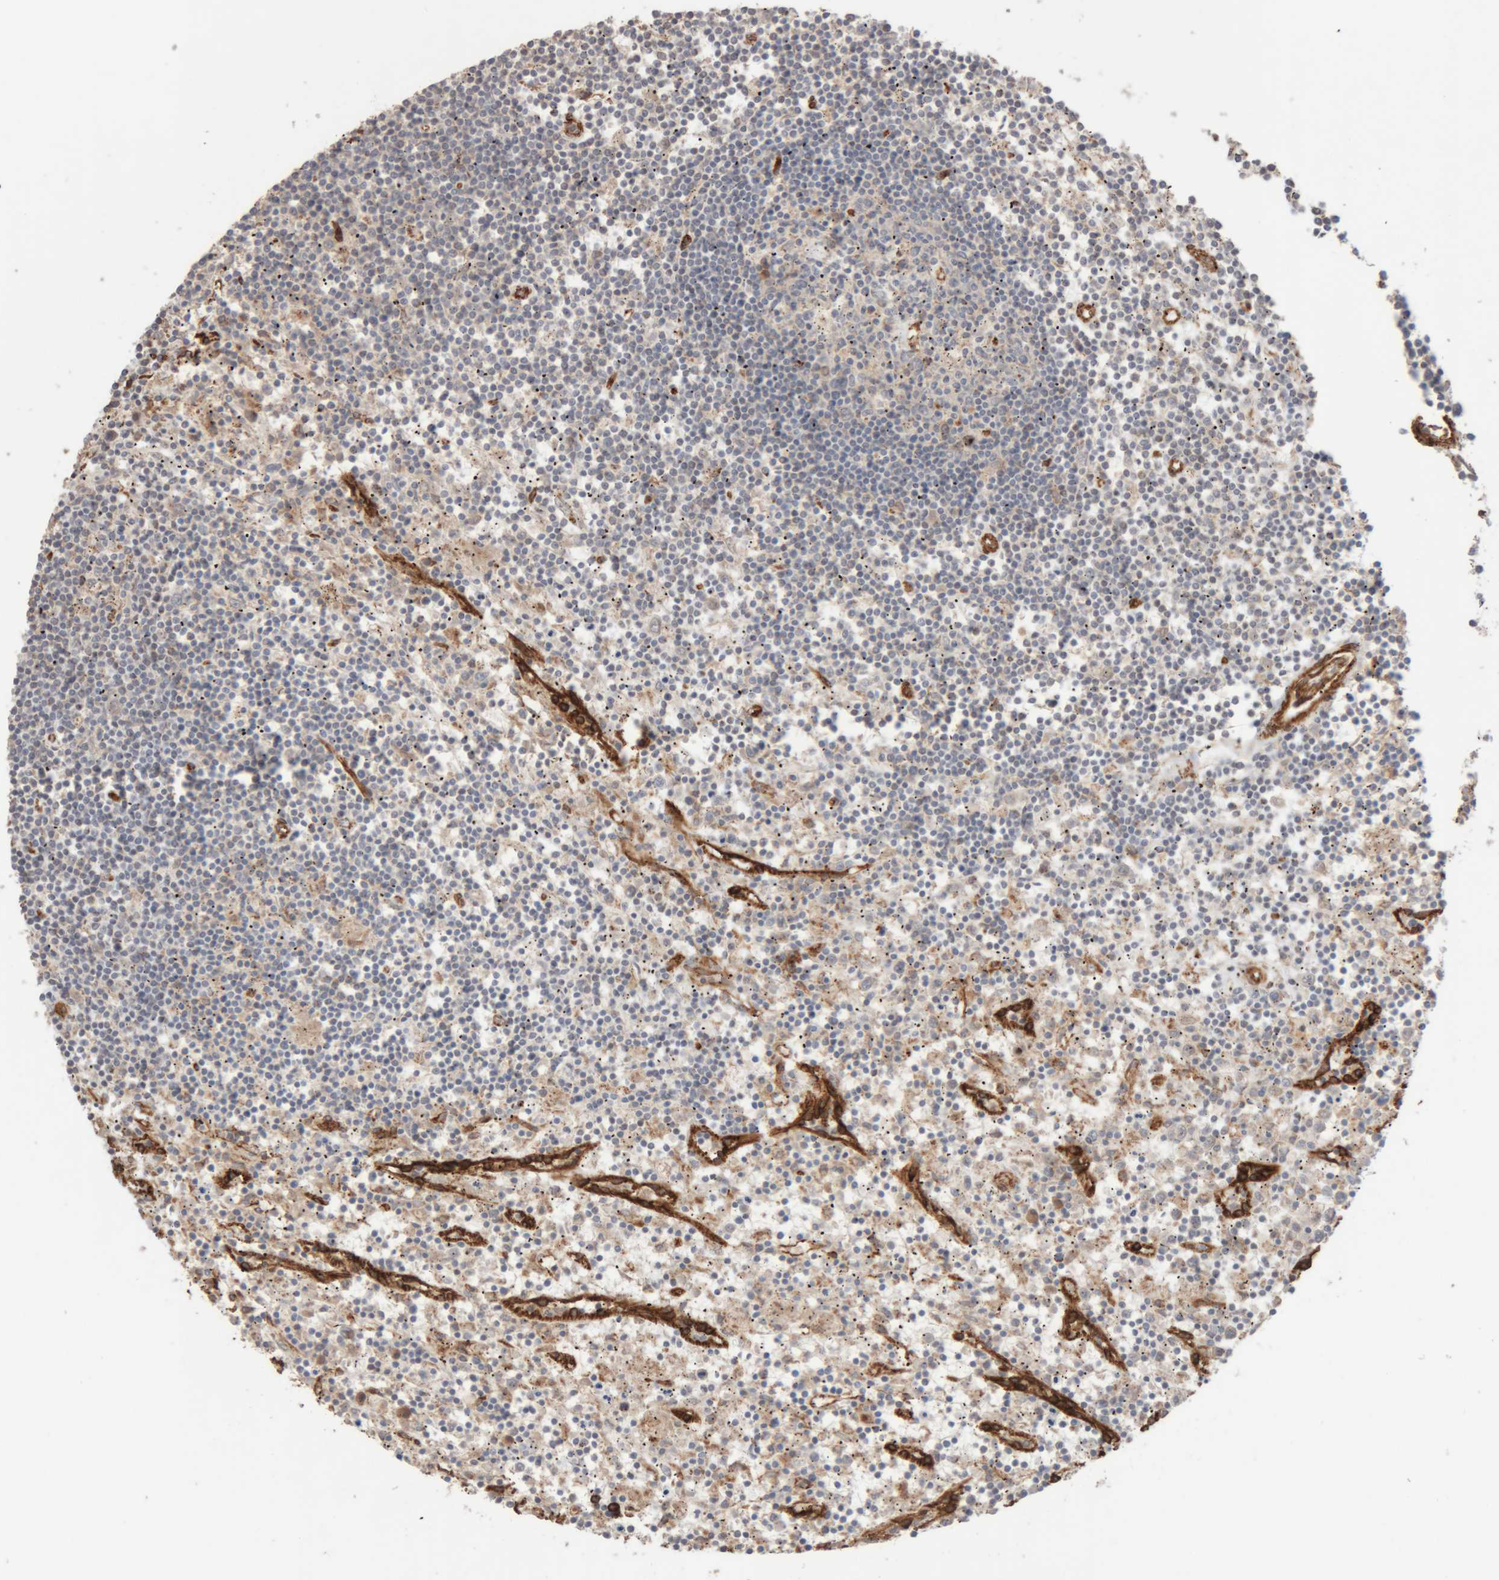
{"staining": {"intensity": "negative", "quantity": "none", "location": "none"}, "tissue": "lymphoma", "cell_type": "Tumor cells", "image_type": "cancer", "snomed": [{"axis": "morphology", "description": "Malignant lymphoma, non-Hodgkin's type, Low grade"}, {"axis": "topography", "description": "Spleen"}], "caption": "The IHC micrograph has no significant expression in tumor cells of lymphoma tissue. (Stains: DAB IHC with hematoxylin counter stain, Microscopy: brightfield microscopy at high magnification).", "gene": "RAB32", "patient": {"sex": "male", "age": 76}}